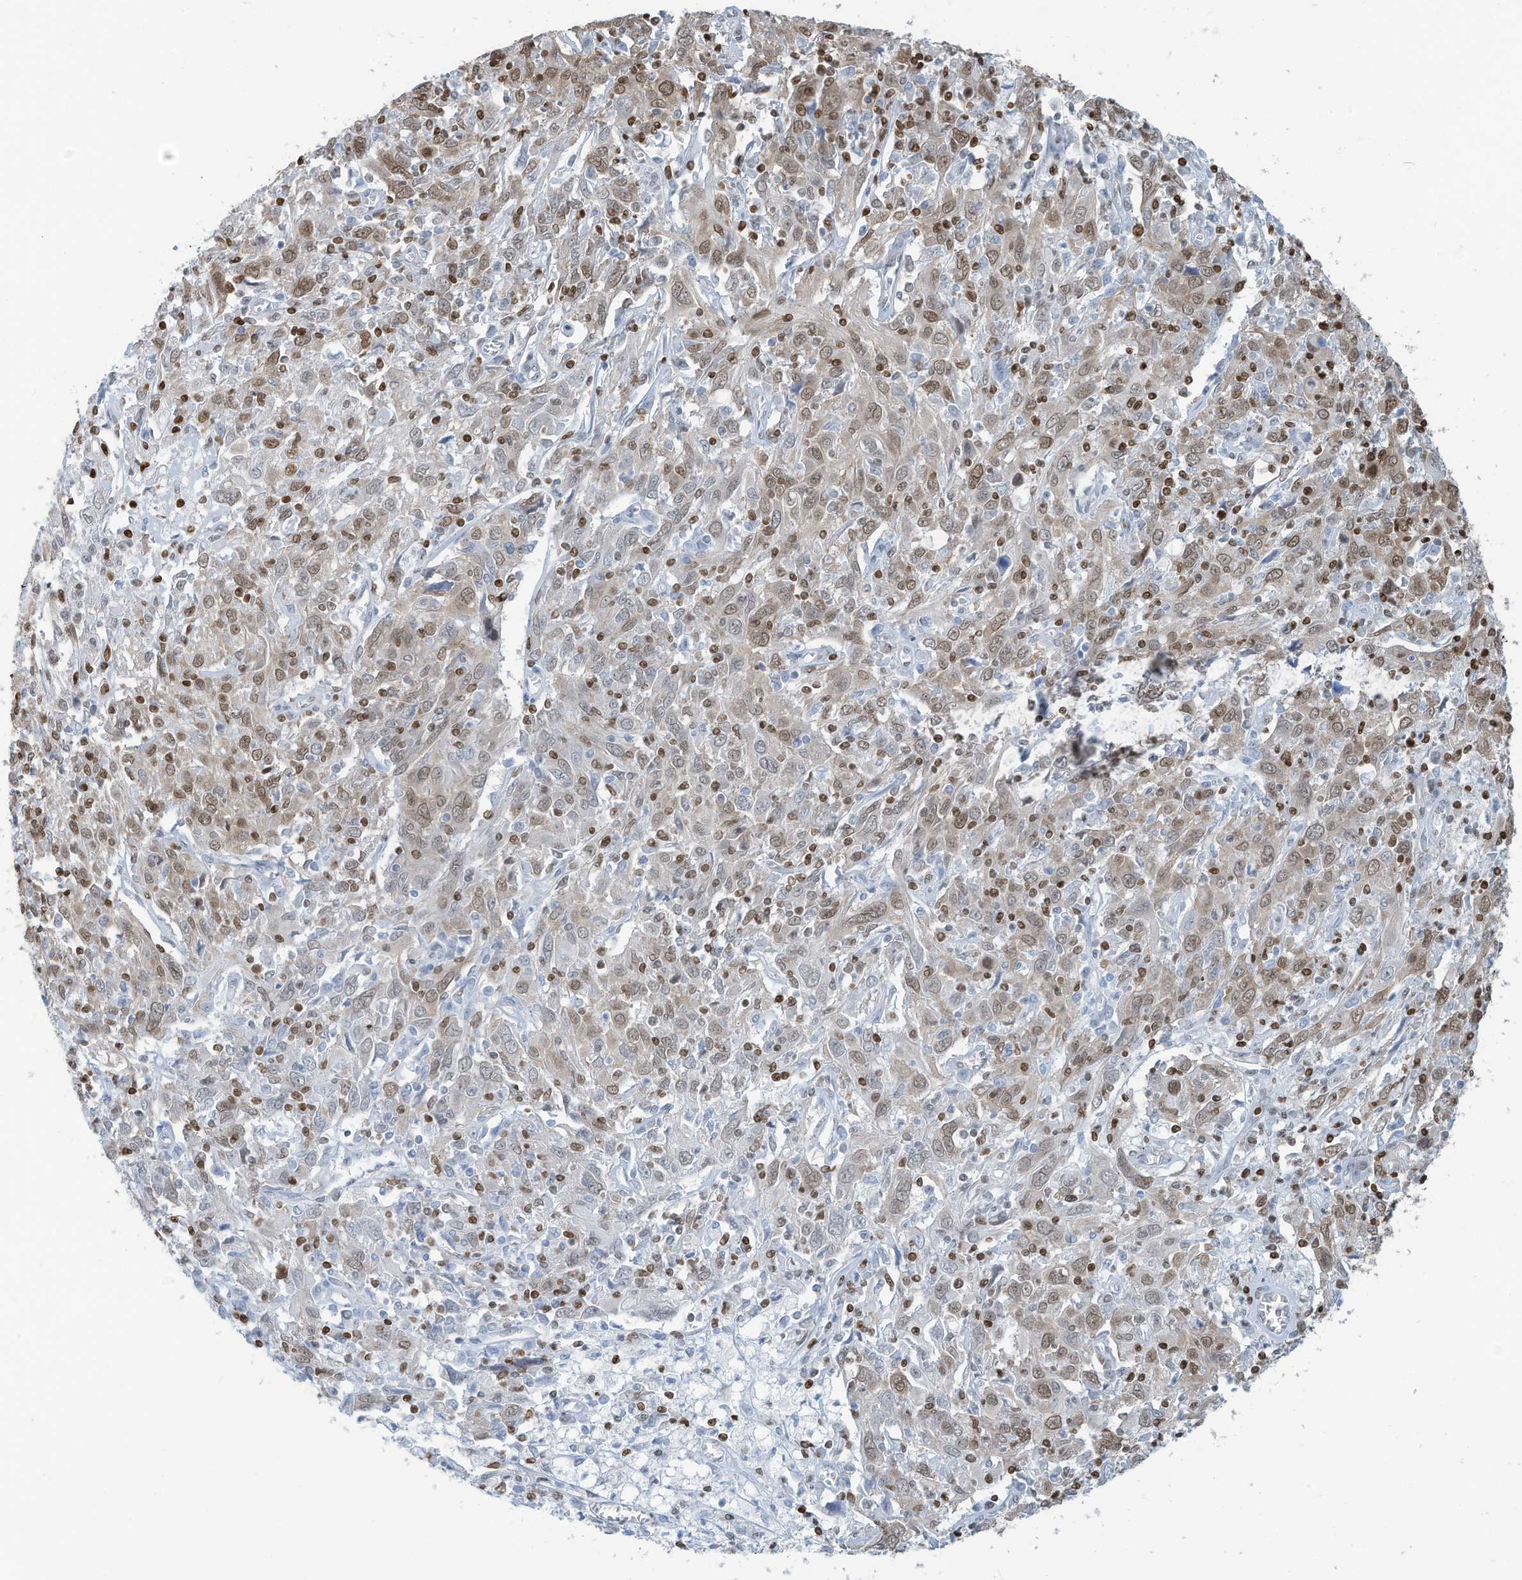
{"staining": {"intensity": "moderate", "quantity": "25%-75%", "location": "nuclear"}, "tissue": "cervical cancer", "cell_type": "Tumor cells", "image_type": "cancer", "snomed": [{"axis": "morphology", "description": "Squamous cell carcinoma, NOS"}, {"axis": "topography", "description": "Cervix"}], "caption": "Cervical squamous cell carcinoma stained for a protein displays moderate nuclear positivity in tumor cells.", "gene": "SARNP", "patient": {"sex": "female", "age": 46}}